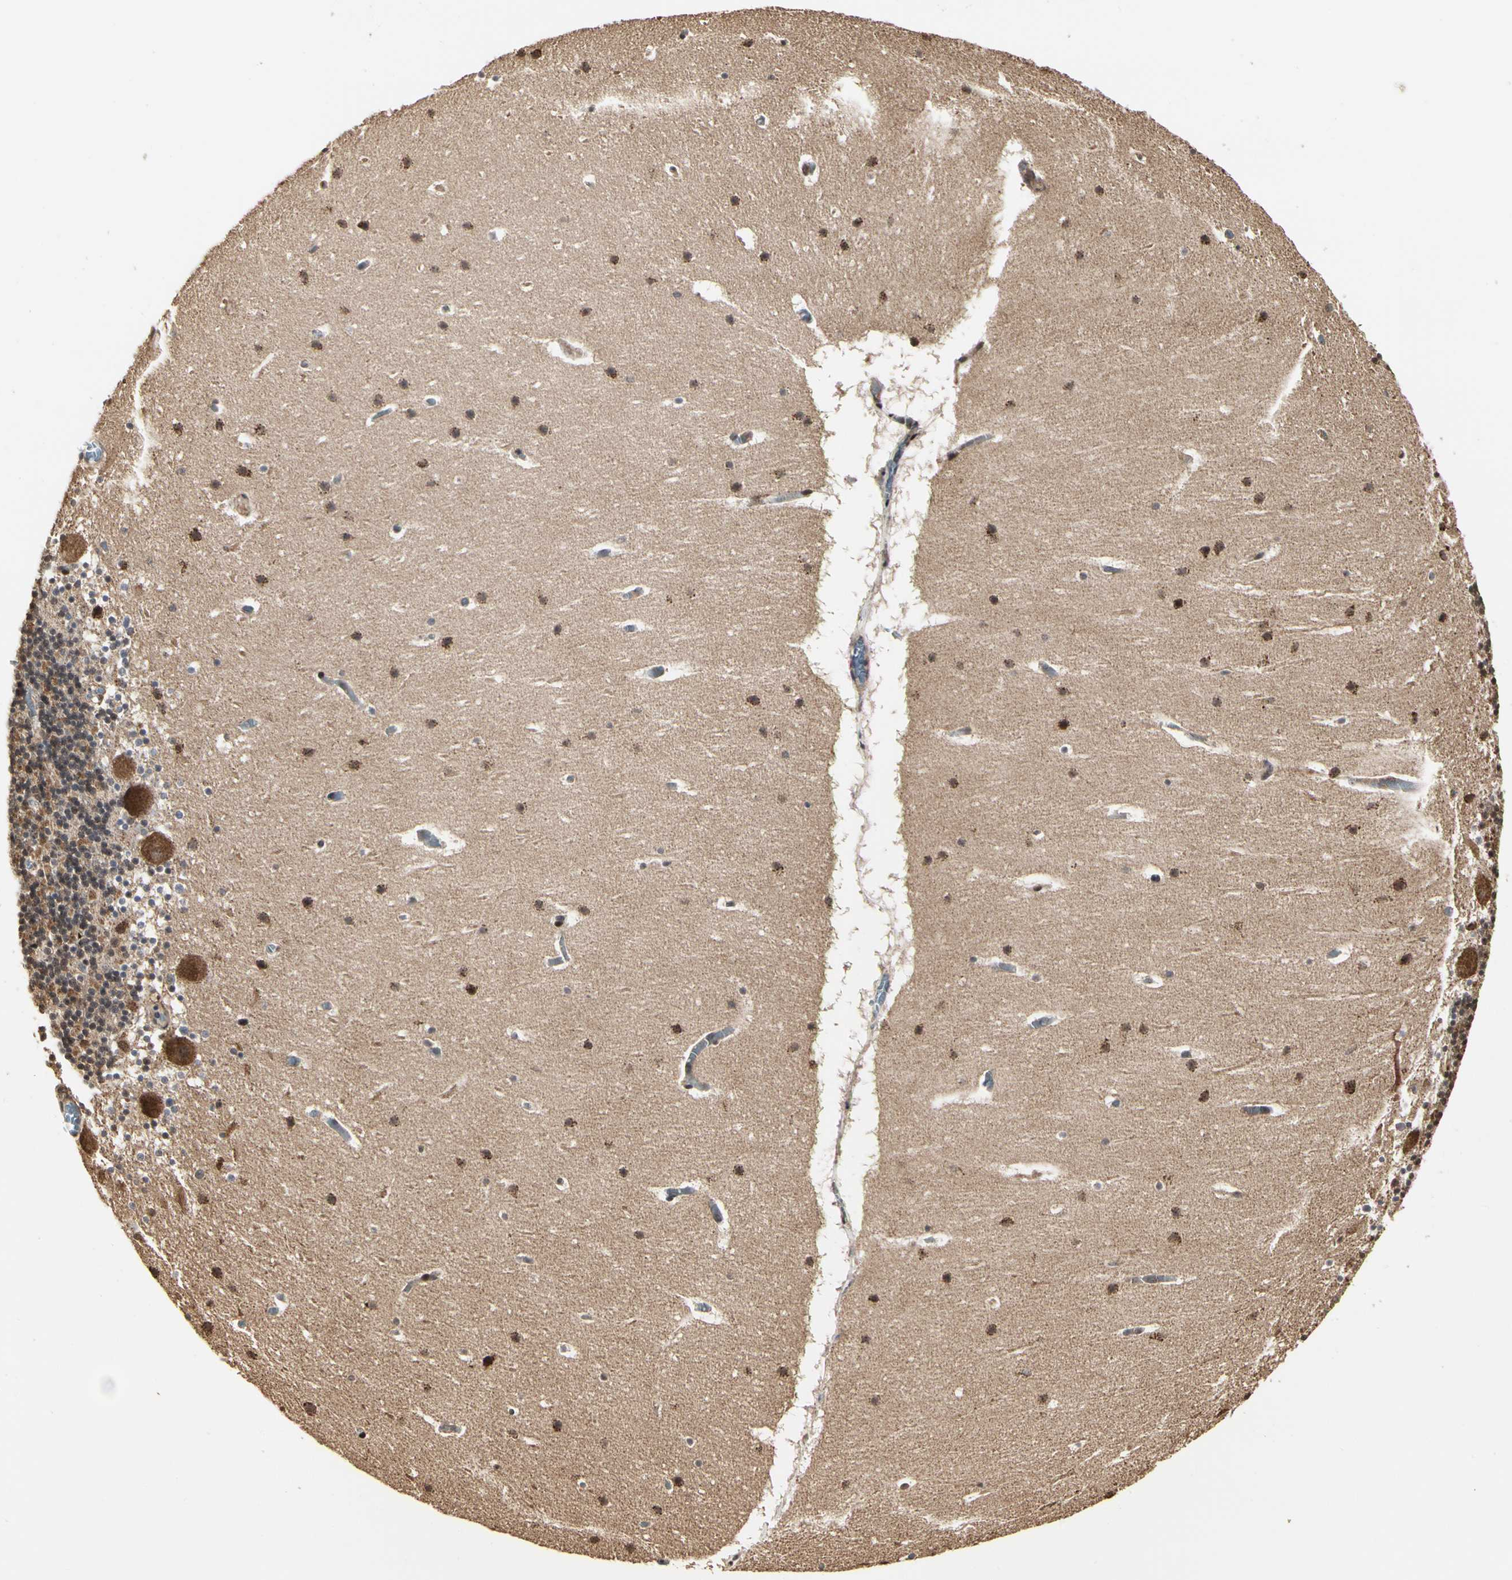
{"staining": {"intensity": "weak", "quantity": ">75%", "location": "cytoplasmic/membranous"}, "tissue": "cerebellum", "cell_type": "Cells in granular layer", "image_type": "normal", "snomed": [{"axis": "morphology", "description": "Normal tissue, NOS"}, {"axis": "topography", "description": "Cerebellum"}], "caption": "IHC (DAB (3,3'-diaminobenzidine)) staining of benign cerebellum exhibits weak cytoplasmic/membranous protein expression in about >75% of cells in granular layer.", "gene": "TAOK1", "patient": {"sex": "male", "age": 45}}